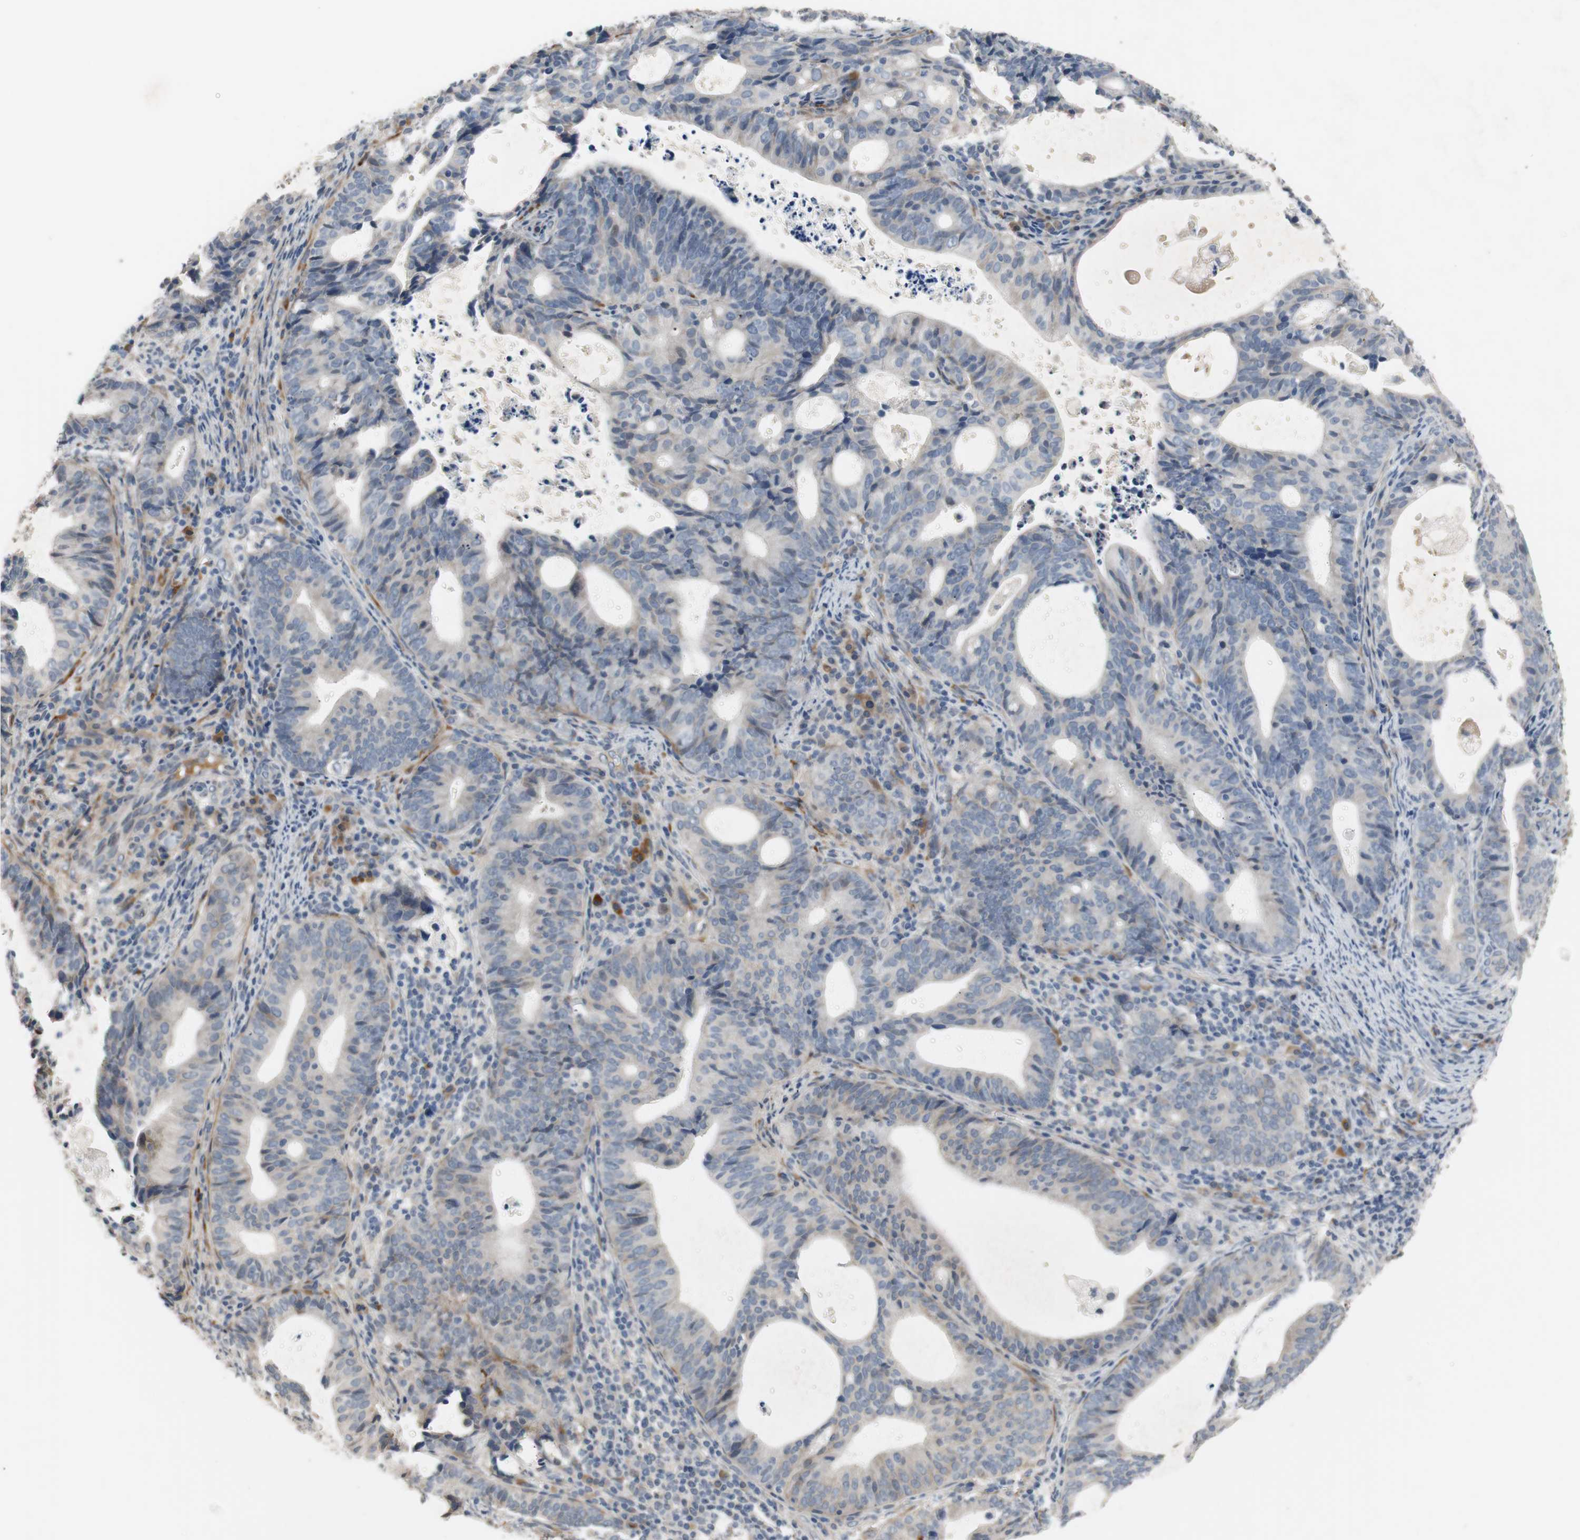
{"staining": {"intensity": "negative", "quantity": "none", "location": "none"}, "tissue": "endometrial cancer", "cell_type": "Tumor cells", "image_type": "cancer", "snomed": [{"axis": "morphology", "description": "Adenocarcinoma, NOS"}, {"axis": "topography", "description": "Uterus"}], "caption": "There is no significant expression in tumor cells of endometrial cancer.", "gene": "COL12A1", "patient": {"sex": "female", "age": 83}}